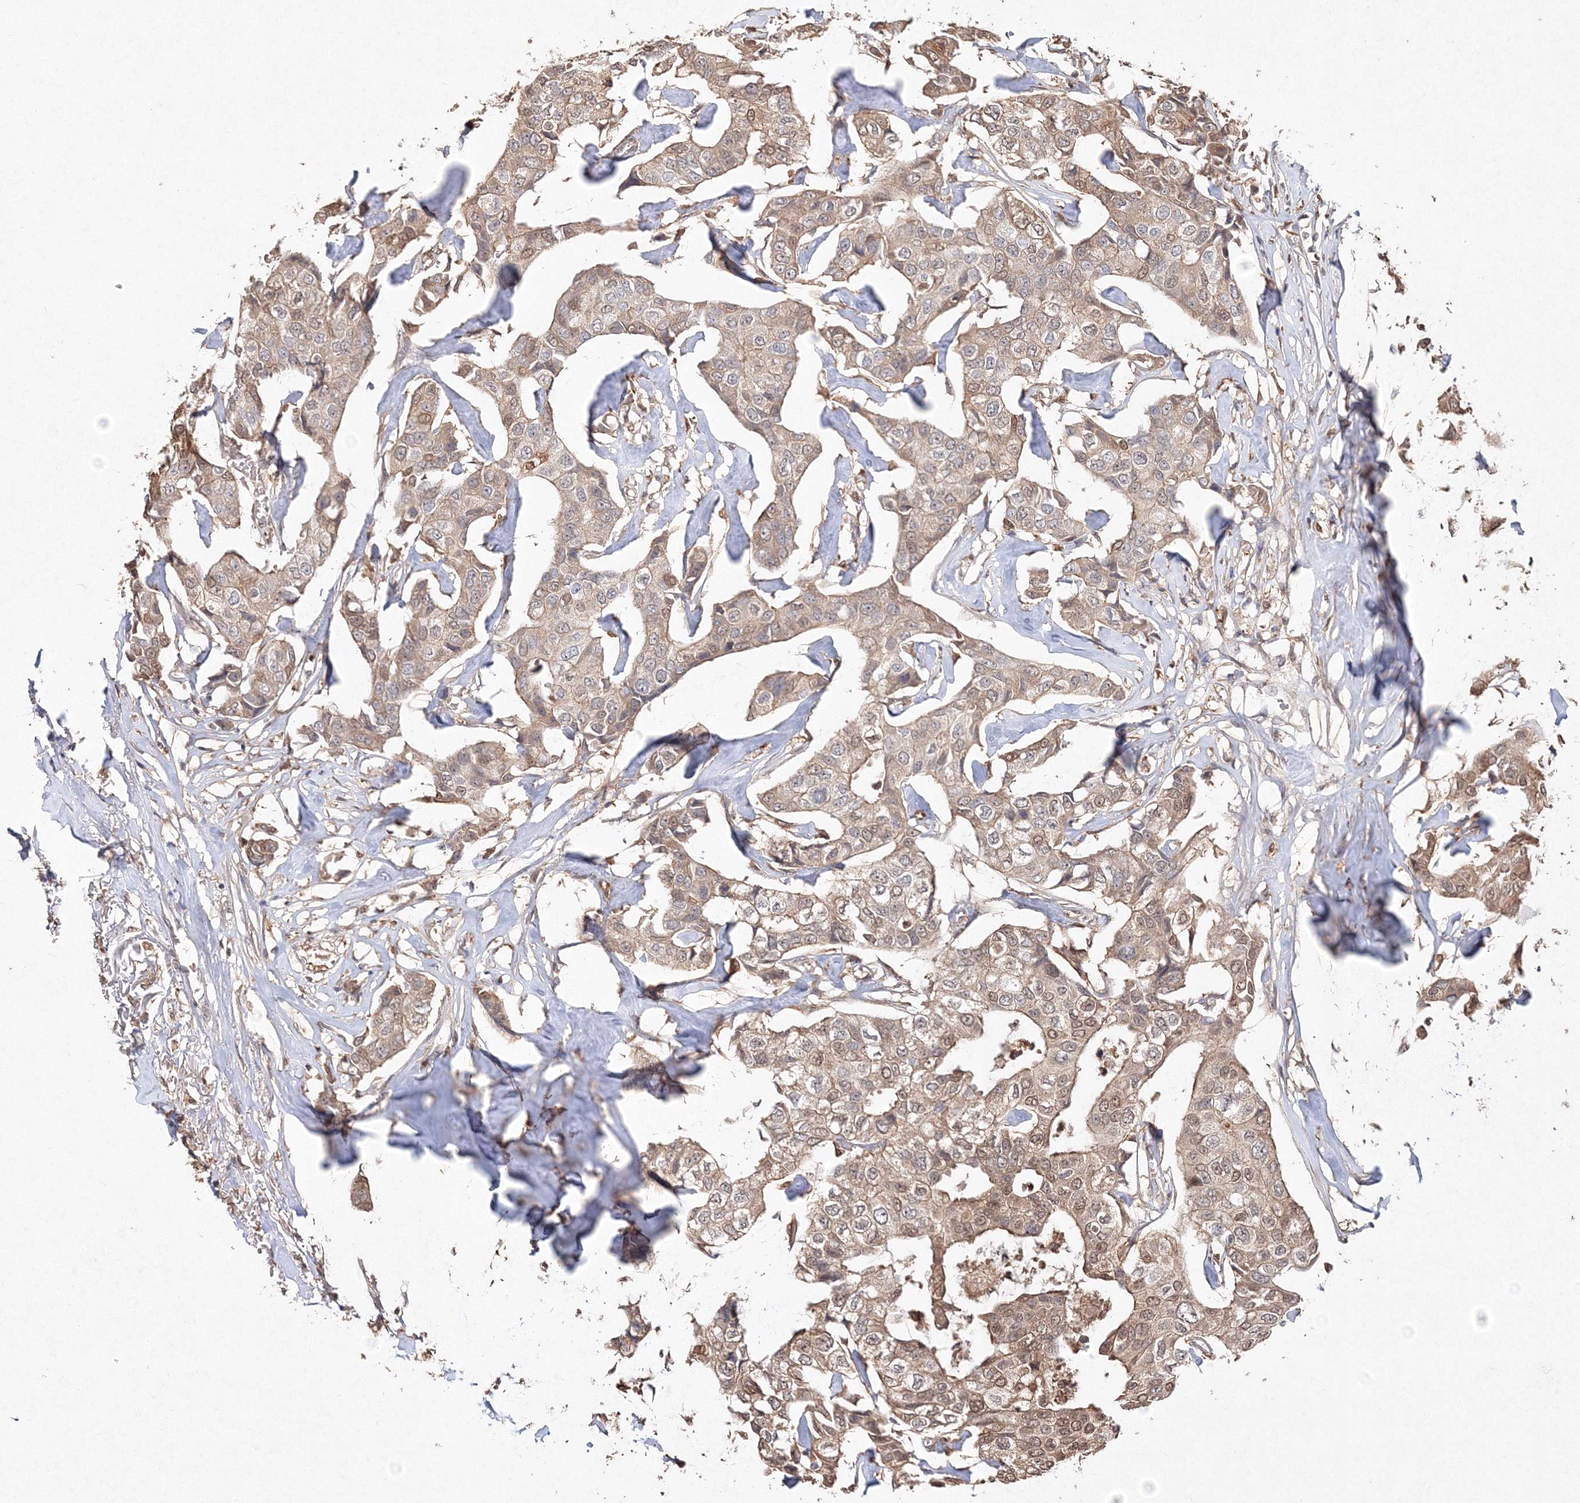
{"staining": {"intensity": "moderate", "quantity": ">75%", "location": "cytoplasmic/membranous,nuclear"}, "tissue": "breast cancer", "cell_type": "Tumor cells", "image_type": "cancer", "snomed": [{"axis": "morphology", "description": "Duct carcinoma"}, {"axis": "topography", "description": "Breast"}], "caption": "A micrograph showing moderate cytoplasmic/membranous and nuclear expression in about >75% of tumor cells in breast cancer, as visualized by brown immunohistochemical staining.", "gene": "S100A11", "patient": {"sex": "female", "age": 80}}